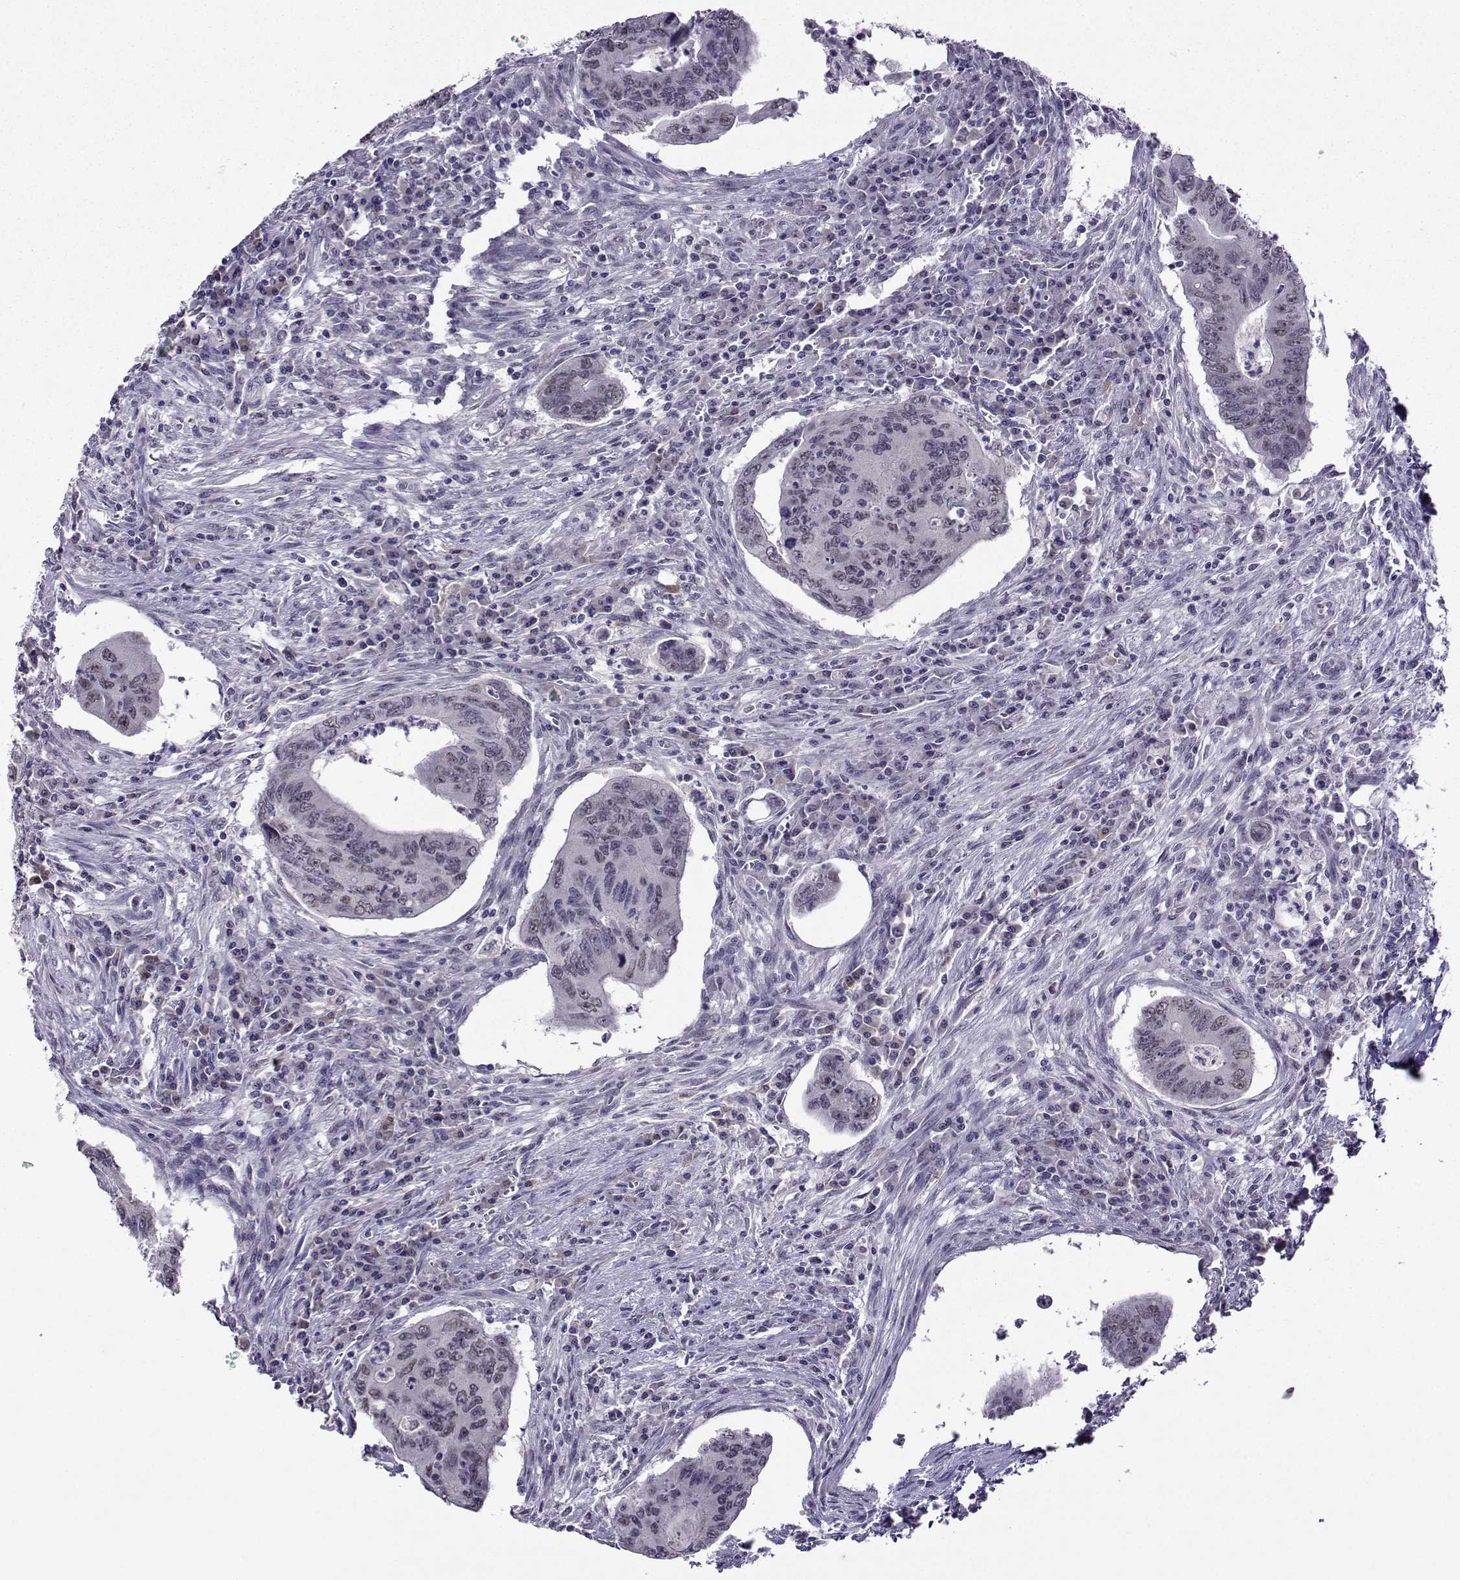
{"staining": {"intensity": "negative", "quantity": "none", "location": "none"}, "tissue": "colorectal cancer", "cell_type": "Tumor cells", "image_type": "cancer", "snomed": [{"axis": "morphology", "description": "Adenocarcinoma, NOS"}, {"axis": "topography", "description": "Colon"}], "caption": "IHC image of colorectal cancer (adenocarcinoma) stained for a protein (brown), which shows no positivity in tumor cells.", "gene": "DDX20", "patient": {"sex": "male", "age": 53}}